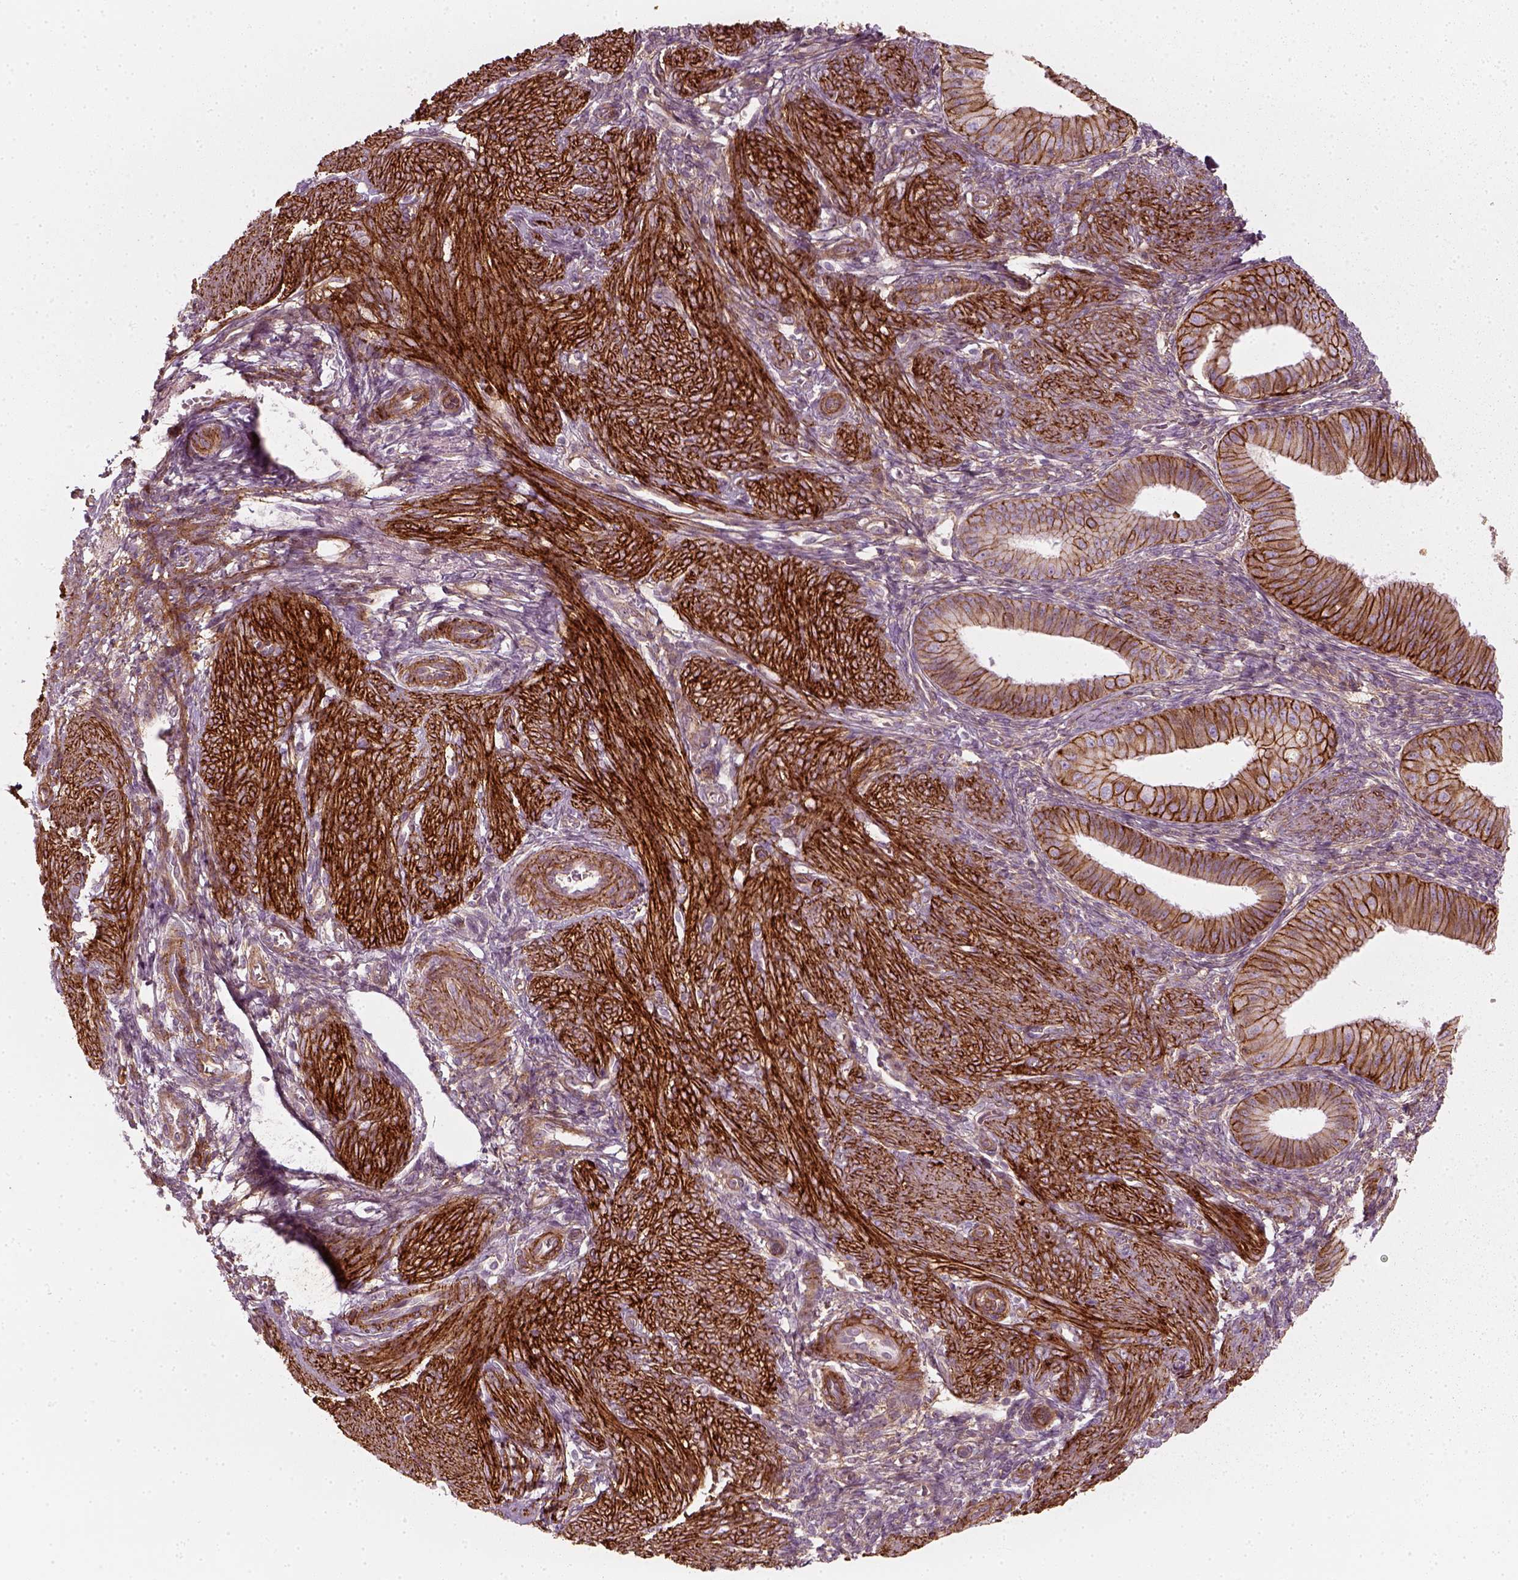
{"staining": {"intensity": "weak", "quantity": ">75%", "location": "cytoplasmic/membranous"}, "tissue": "endometrium", "cell_type": "Cells in endometrial stroma", "image_type": "normal", "snomed": [{"axis": "morphology", "description": "Normal tissue, NOS"}, {"axis": "topography", "description": "Endometrium"}], "caption": "A brown stain labels weak cytoplasmic/membranous positivity of a protein in cells in endometrial stroma of unremarkable endometrium. (Stains: DAB (3,3'-diaminobenzidine) in brown, nuclei in blue, Microscopy: brightfield microscopy at high magnification).", "gene": "NPTN", "patient": {"sex": "female", "age": 39}}